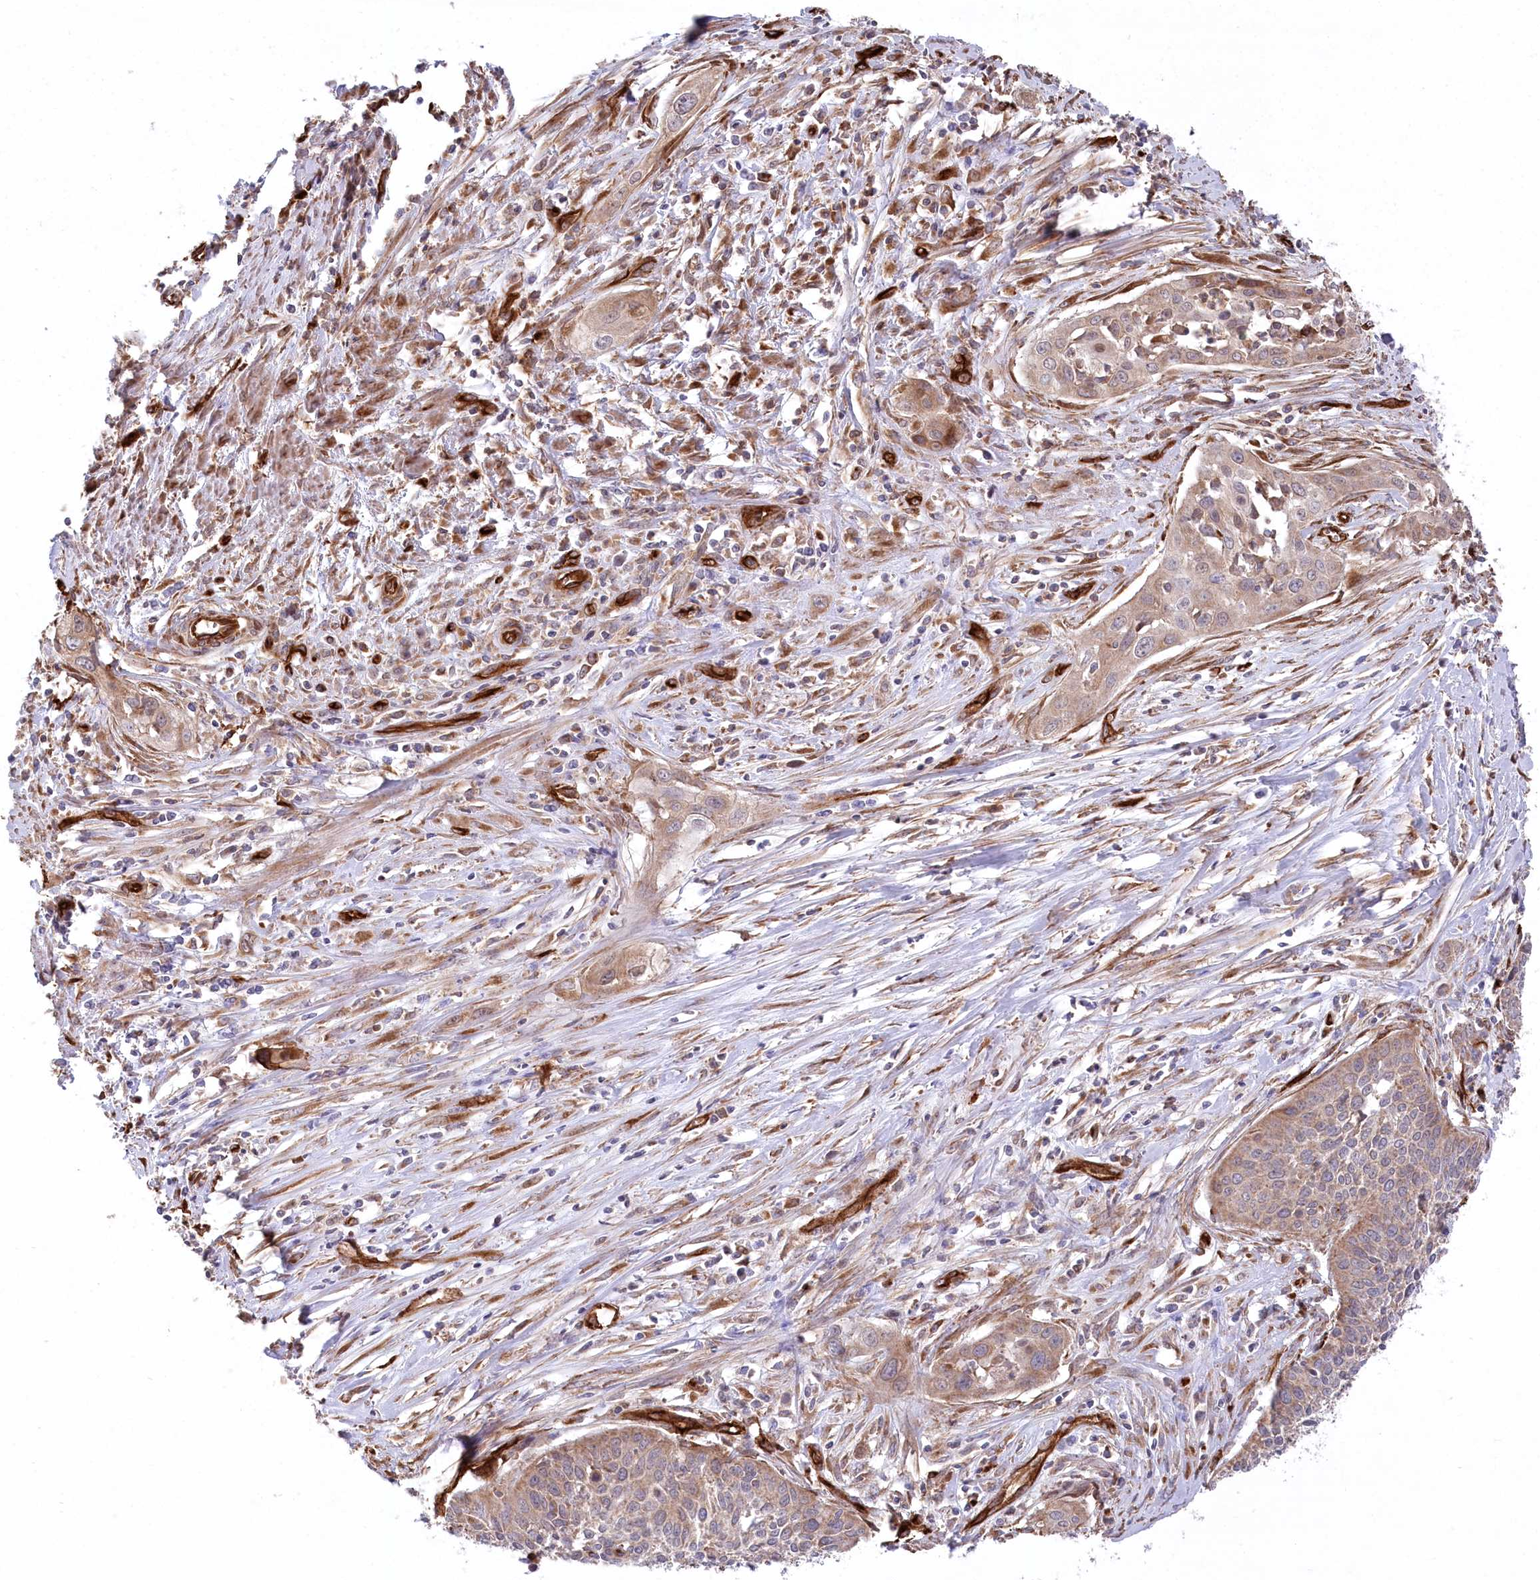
{"staining": {"intensity": "weak", "quantity": ">75%", "location": "cytoplasmic/membranous"}, "tissue": "cervical cancer", "cell_type": "Tumor cells", "image_type": "cancer", "snomed": [{"axis": "morphology", "description": "Squamous cell carcinoma, NOS"}, {"axis": "topography", "description": "Cervix"}], "caption": "This image displays immunohistochemistry (IHC) staining of human cervical cancer (squamous cell carcinoma), with low weak cytoplasmic/membranous positivity in approximately >75% of tumor cells.", "gene": "MTPAP", "patient": {"sex": "female", "age": 34}}